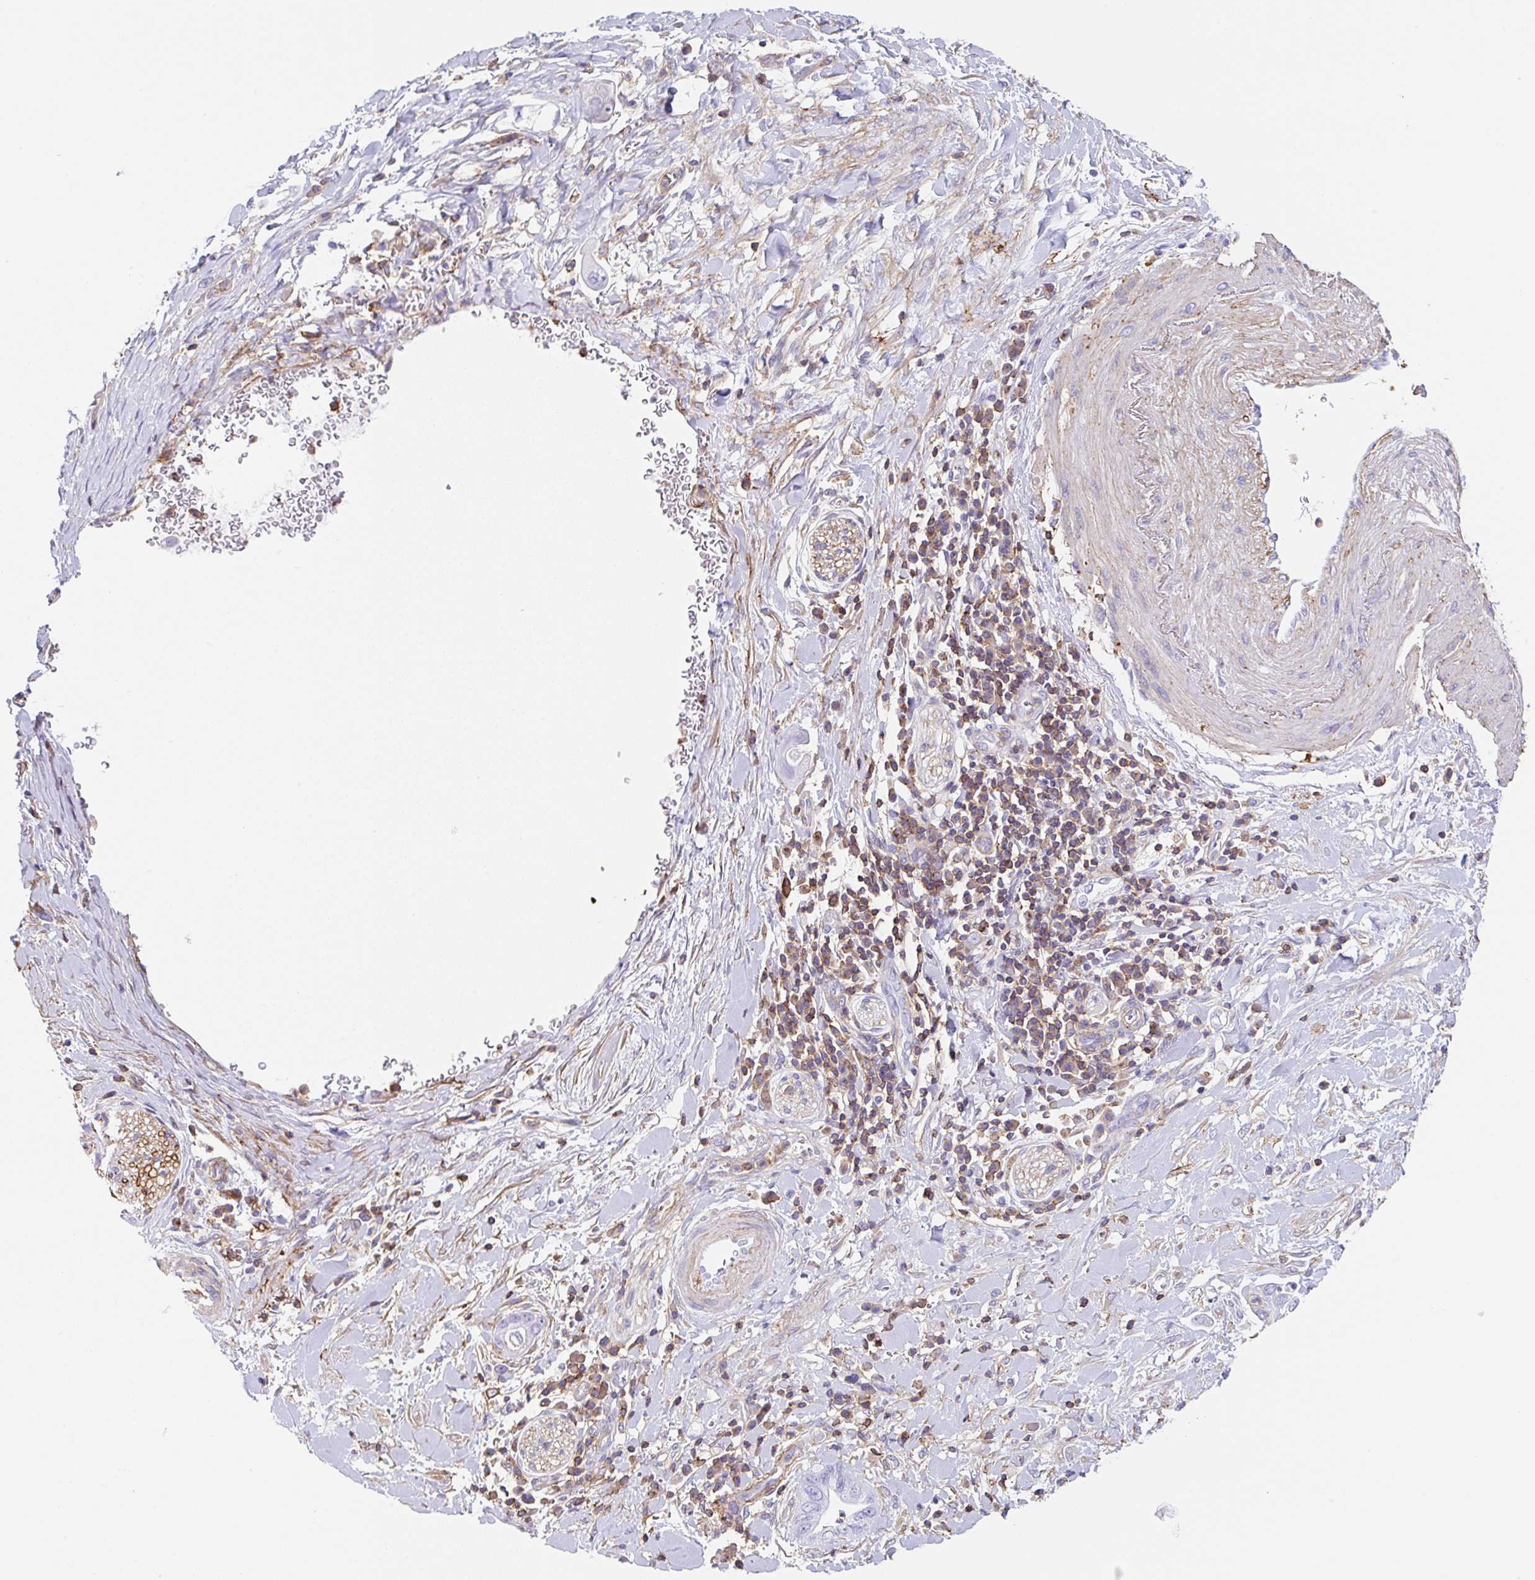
{"staining": {"intensity": "negative", "quantity": "none", "location": "none"}, "tissue": "pancreatic cancer", "cell_type": "Tumor cells", "image_type": "cancer", "snomed": [{"axis": "morphology", "description": "Adenocarcinoma, NOS"}, {"axis": "topography", "description": "Pancreas"}], "caption": "Immunohistochemistry image of neoplastic tissue: pancreatic adenocarcinoma stained with DAB displays no significant protein positivity in tumor cells.", "gene": "MTTP", "patient": {"sex": "male", "age": 75}}